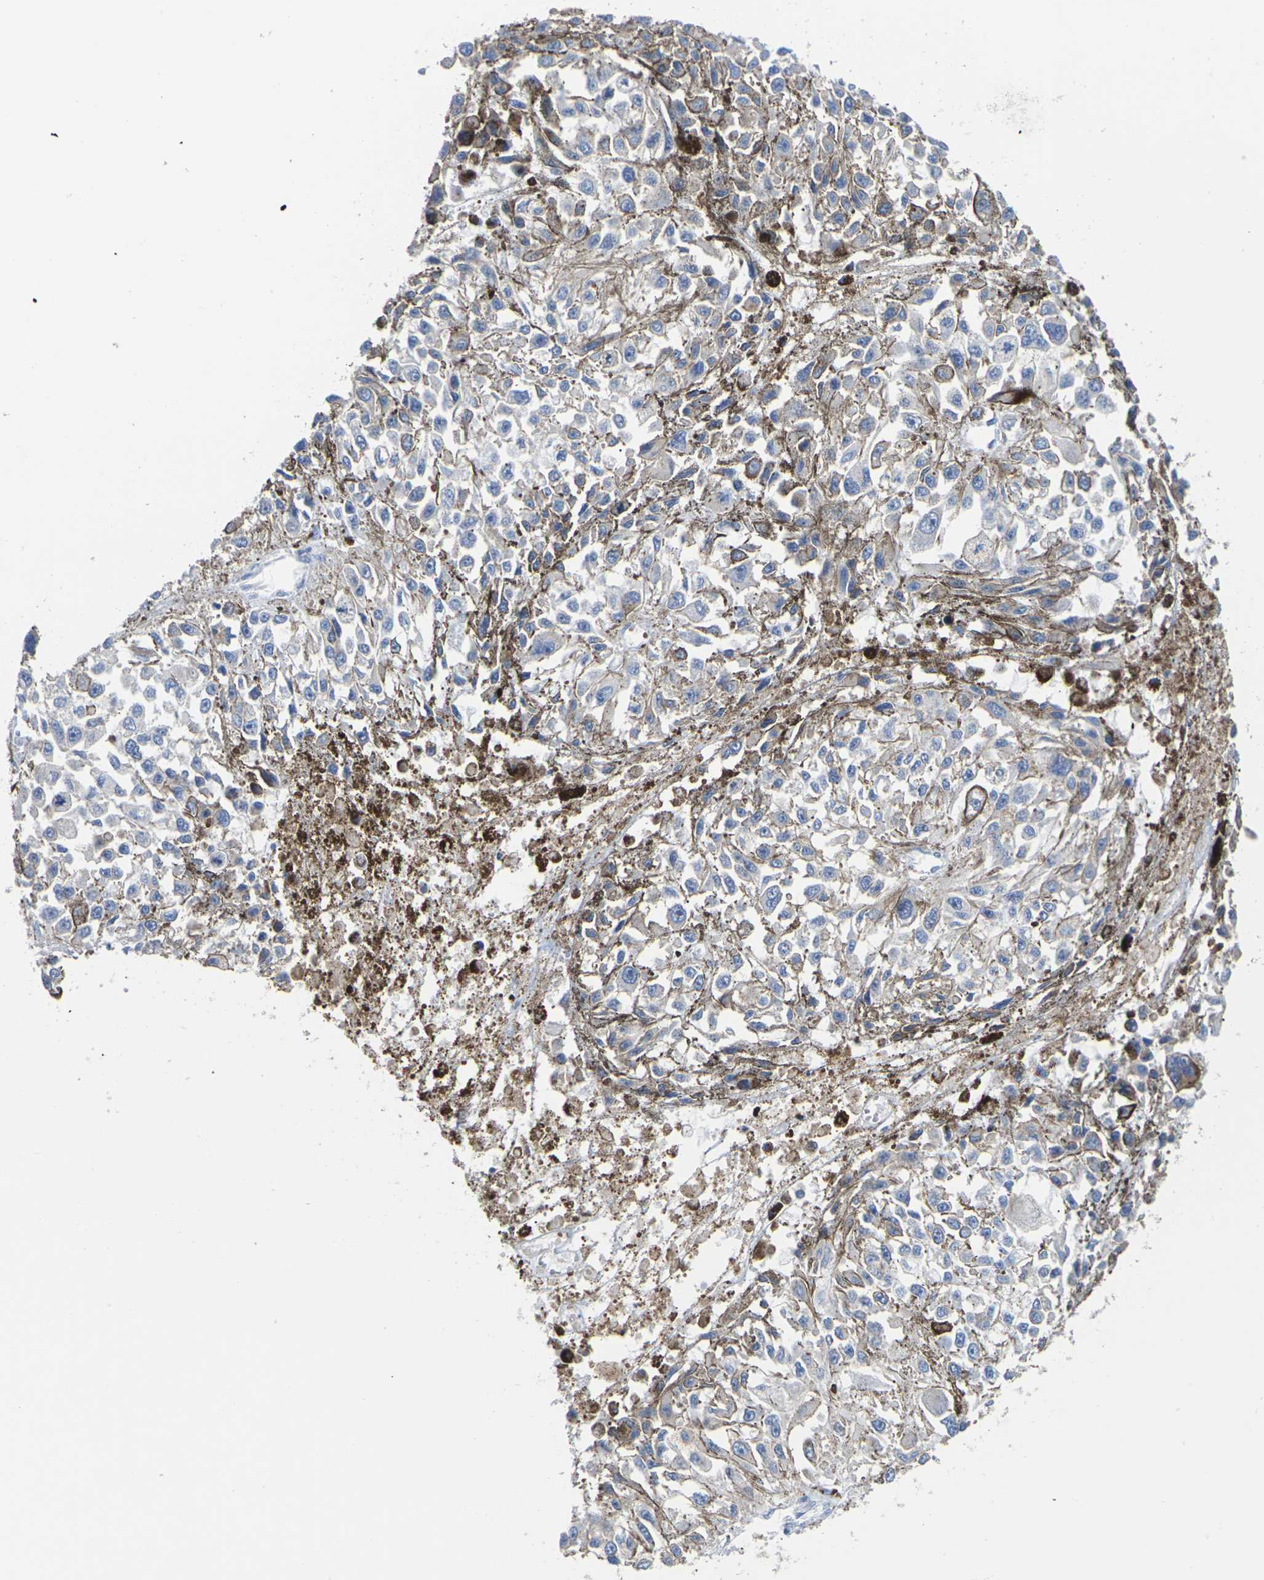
{"staining": {"intensity": "negative", "quantity": "none", "location": "none"}, "tissue": "melanoma", "cell_type": "Tumor cells", "image_type": "cancer", "snomed": [{"axis": "morphology", "description": "Malignant melanoma, Metastatic site"}, {"axis": "topography", "description": "Lymph node"}], "caption": "Histopathology image shows no significant protein expression in tumor cells of melanoma.", "gene": "TMCO4", "patient": {"sex": "male", "age": 59}}